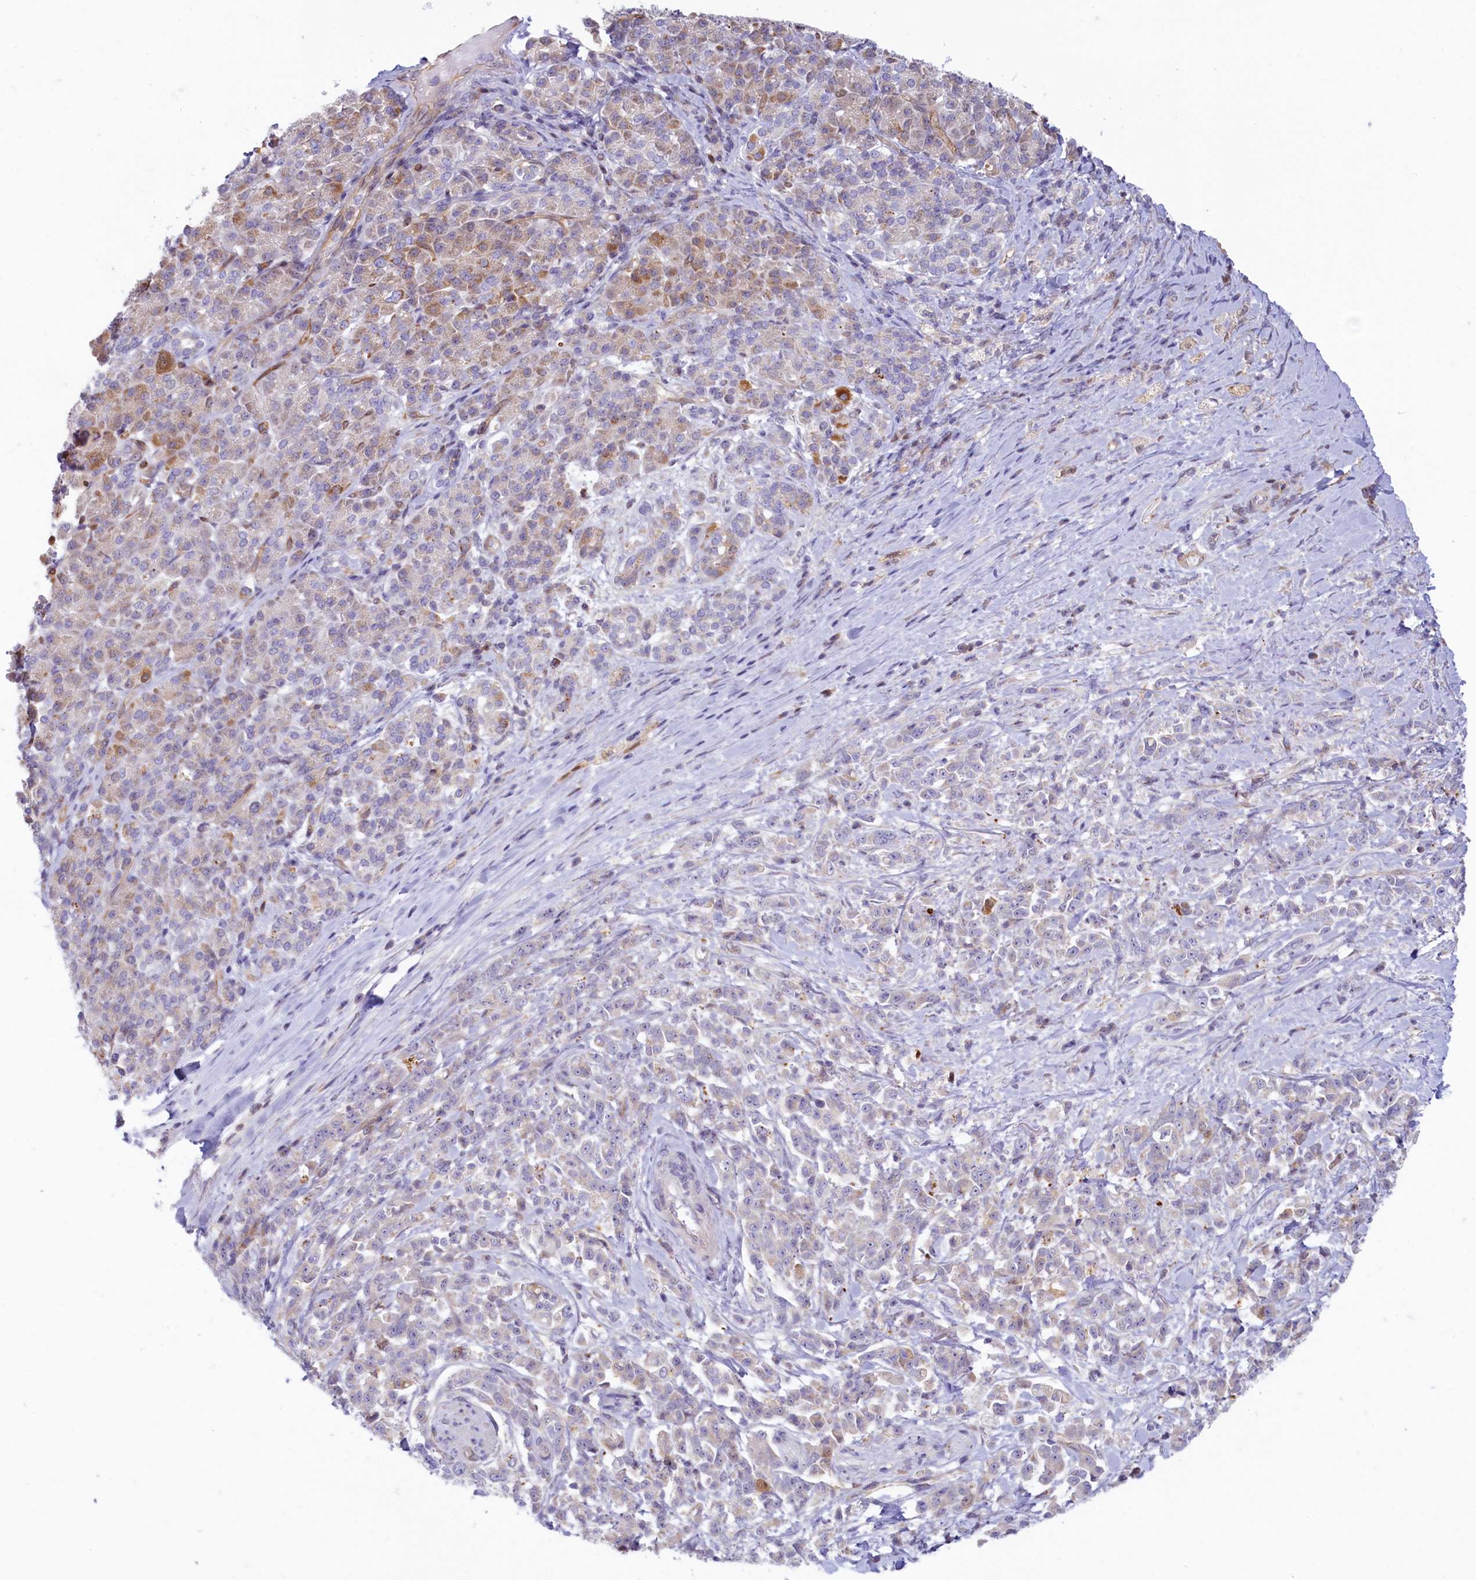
{"staining": {"intensity": "negative", "quantity": "none", "location": "none"}, "tissue": "pancreatic cancer", "cell_type": "Tumor cells", "image_type": "cancer", "snomed": [{"axis": "morphology", "description": "Normal tissue, NOS"}, {"axis": "morphology", "description": "Adenocarcinoma, NOS"}, {"axis": "topography", "description": "Pancreas"}], "caption": "A micrograph of pancreatic adenocarcinoma stained for a protein shows no brown staining in tumor cells.", "gene": "LMOD3", "patient": {"sex": "female", "age": 64}}